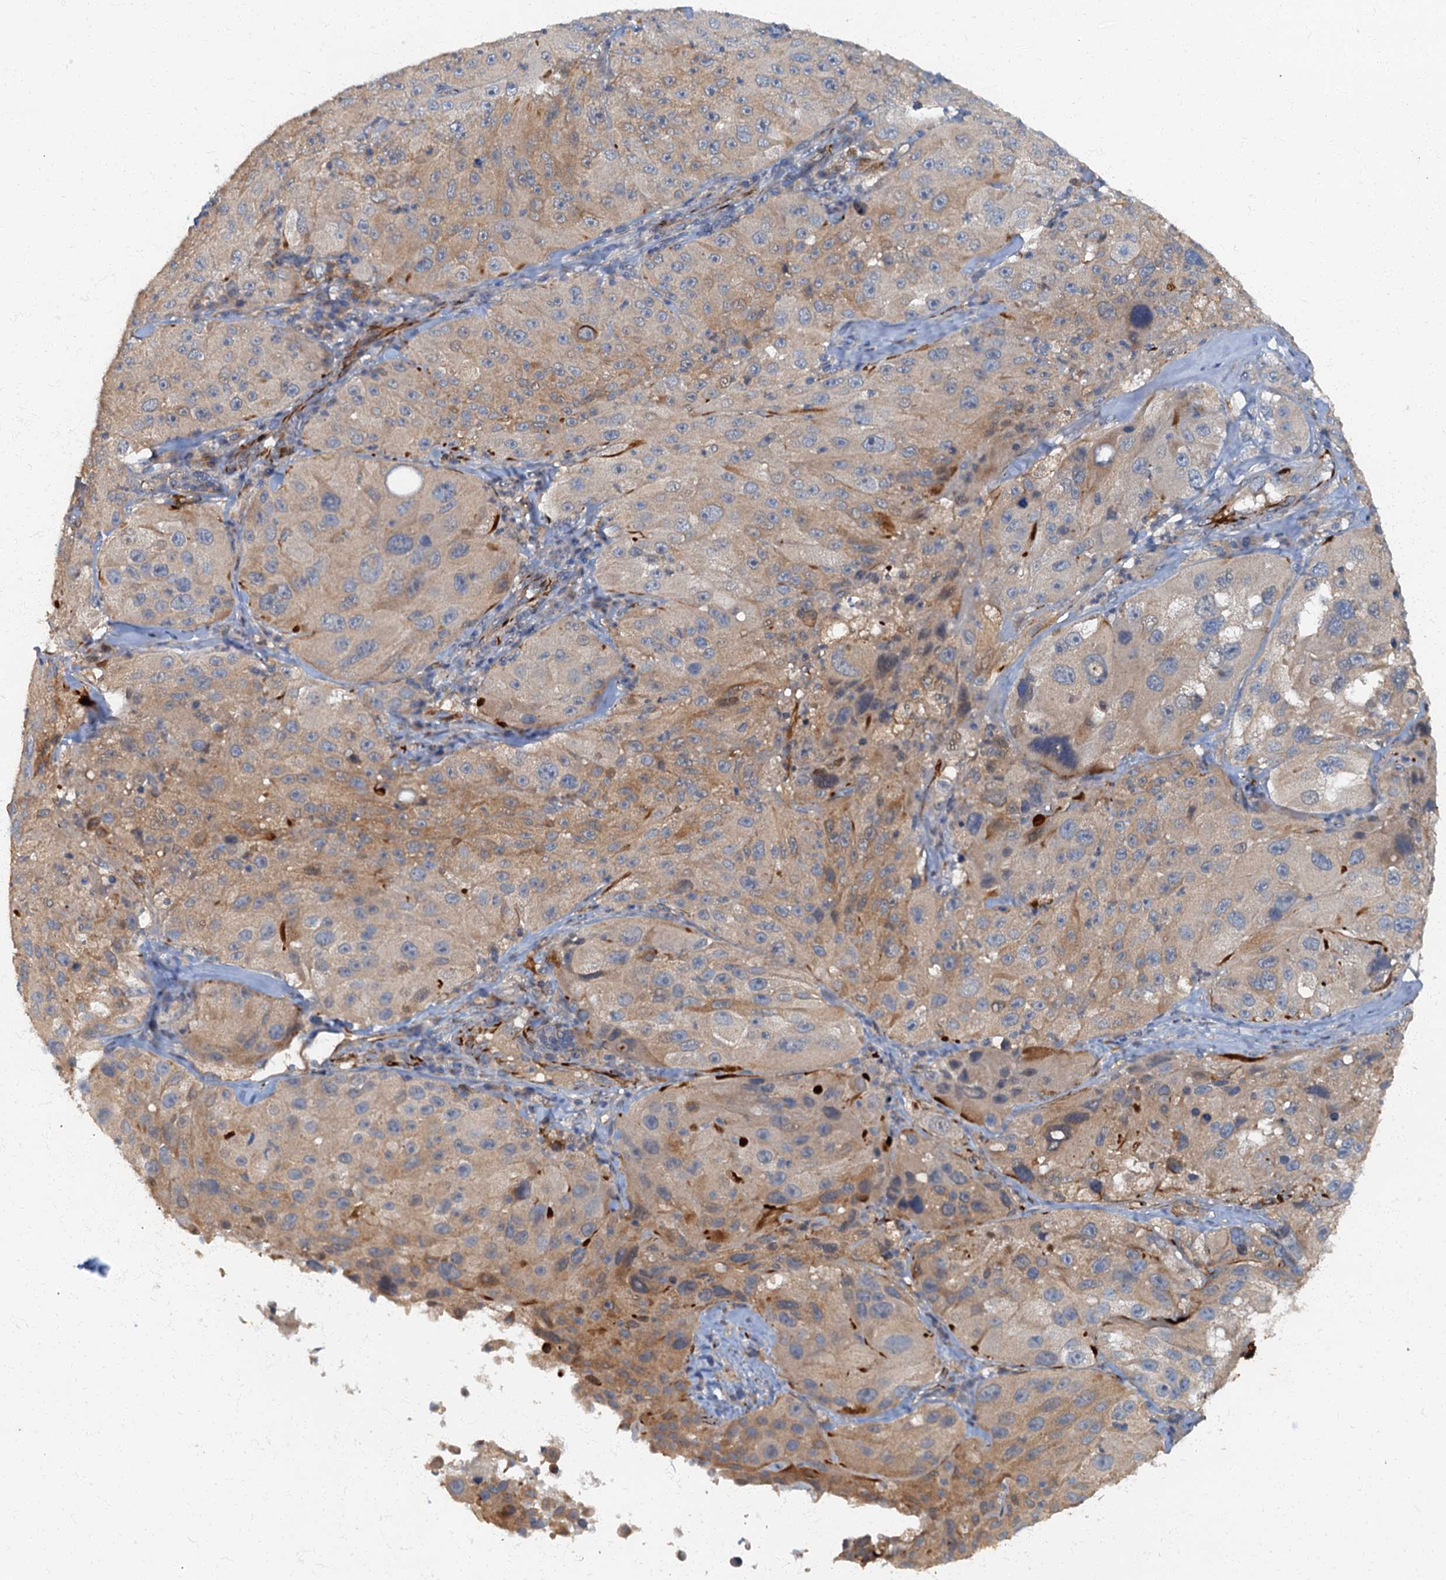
{"staining": {"intensity": "weak", "quantity": "25%-75%", "location": "cytoplasmic/membranous"}, "tissue": "melanoma", "cell_type": "Tumor cells", "image_type": "cancer", "snomed": [{"axis": "morphology", "description": "Malignant melanoma, Metastatic site"}, {"axis": "topography", "description": "Lymph node"}], "caption": "Immunohistochemistry (IHC) of malignant melanoma (metastatic site) demonstrates low levels of weak cytoplasmic/membranous staining in about 25%-75% of tumor cells. (DAB IHC, brown staining for protein, blue staining for nuclei).", "gene": "ARL11", "patient": {"sex": "male", "age": 62}}